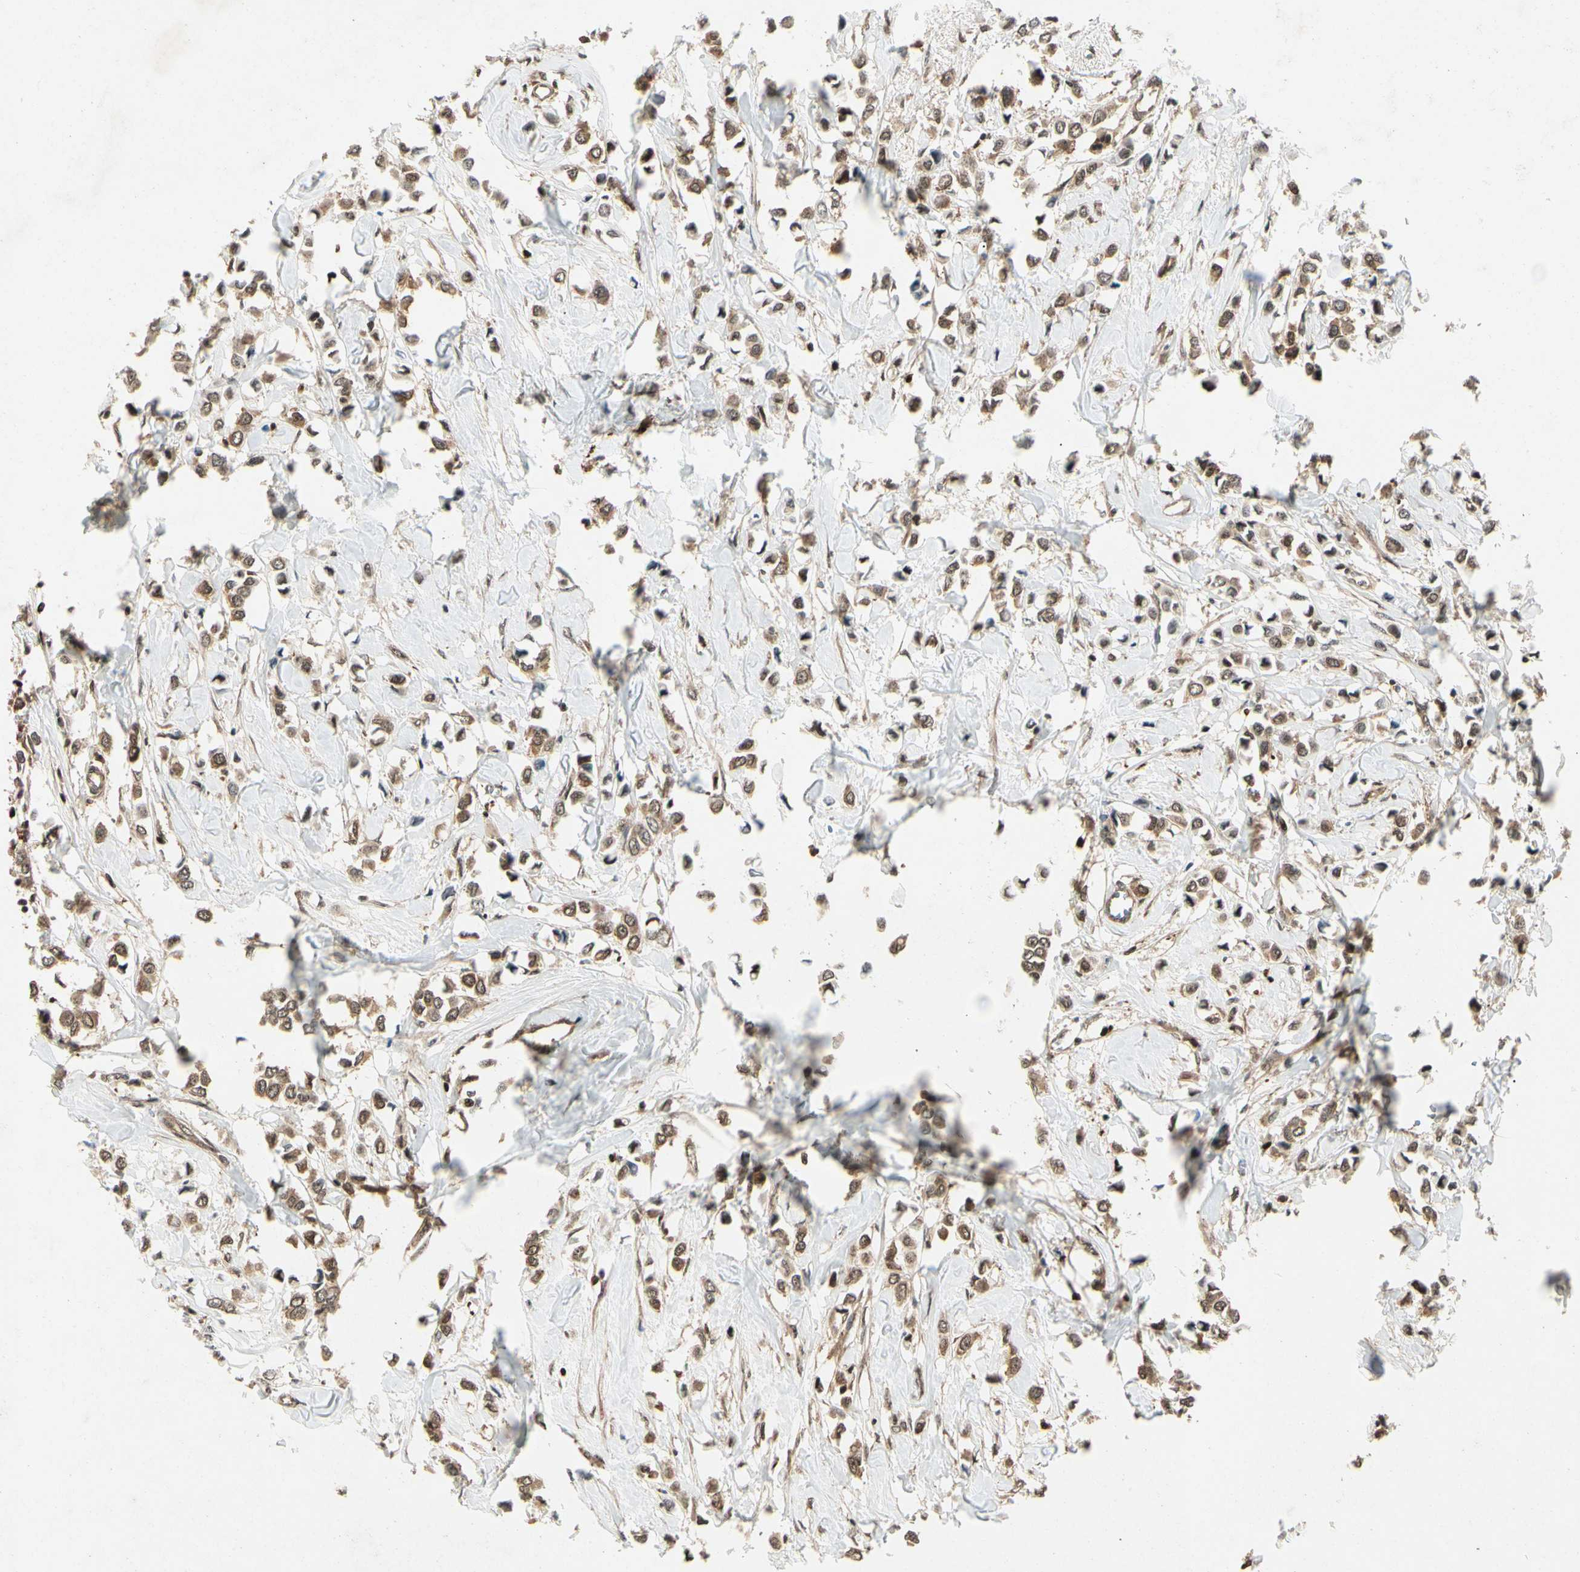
{"staining": {"intensity": "moderate", "quantity": ">75%", "location": "cytoplasmic/membranous"}, "tissue": "breast cancer", "cell_type": "Tumor cells", "image_type": "cancer", "snomed": [{"axis": "morphology", "description": "Lobular carcinoma"}, {"axis": "topography", "description": "Breast"}], "caption": "Human lobular carcinoma (breast) stained with a brown dye shows moderate cytoplasmic/membranous positive expression in approximately >75% of tumor cells.", "gene": "YWHAQ", "patient": {"sex": "female", "age": 51}}